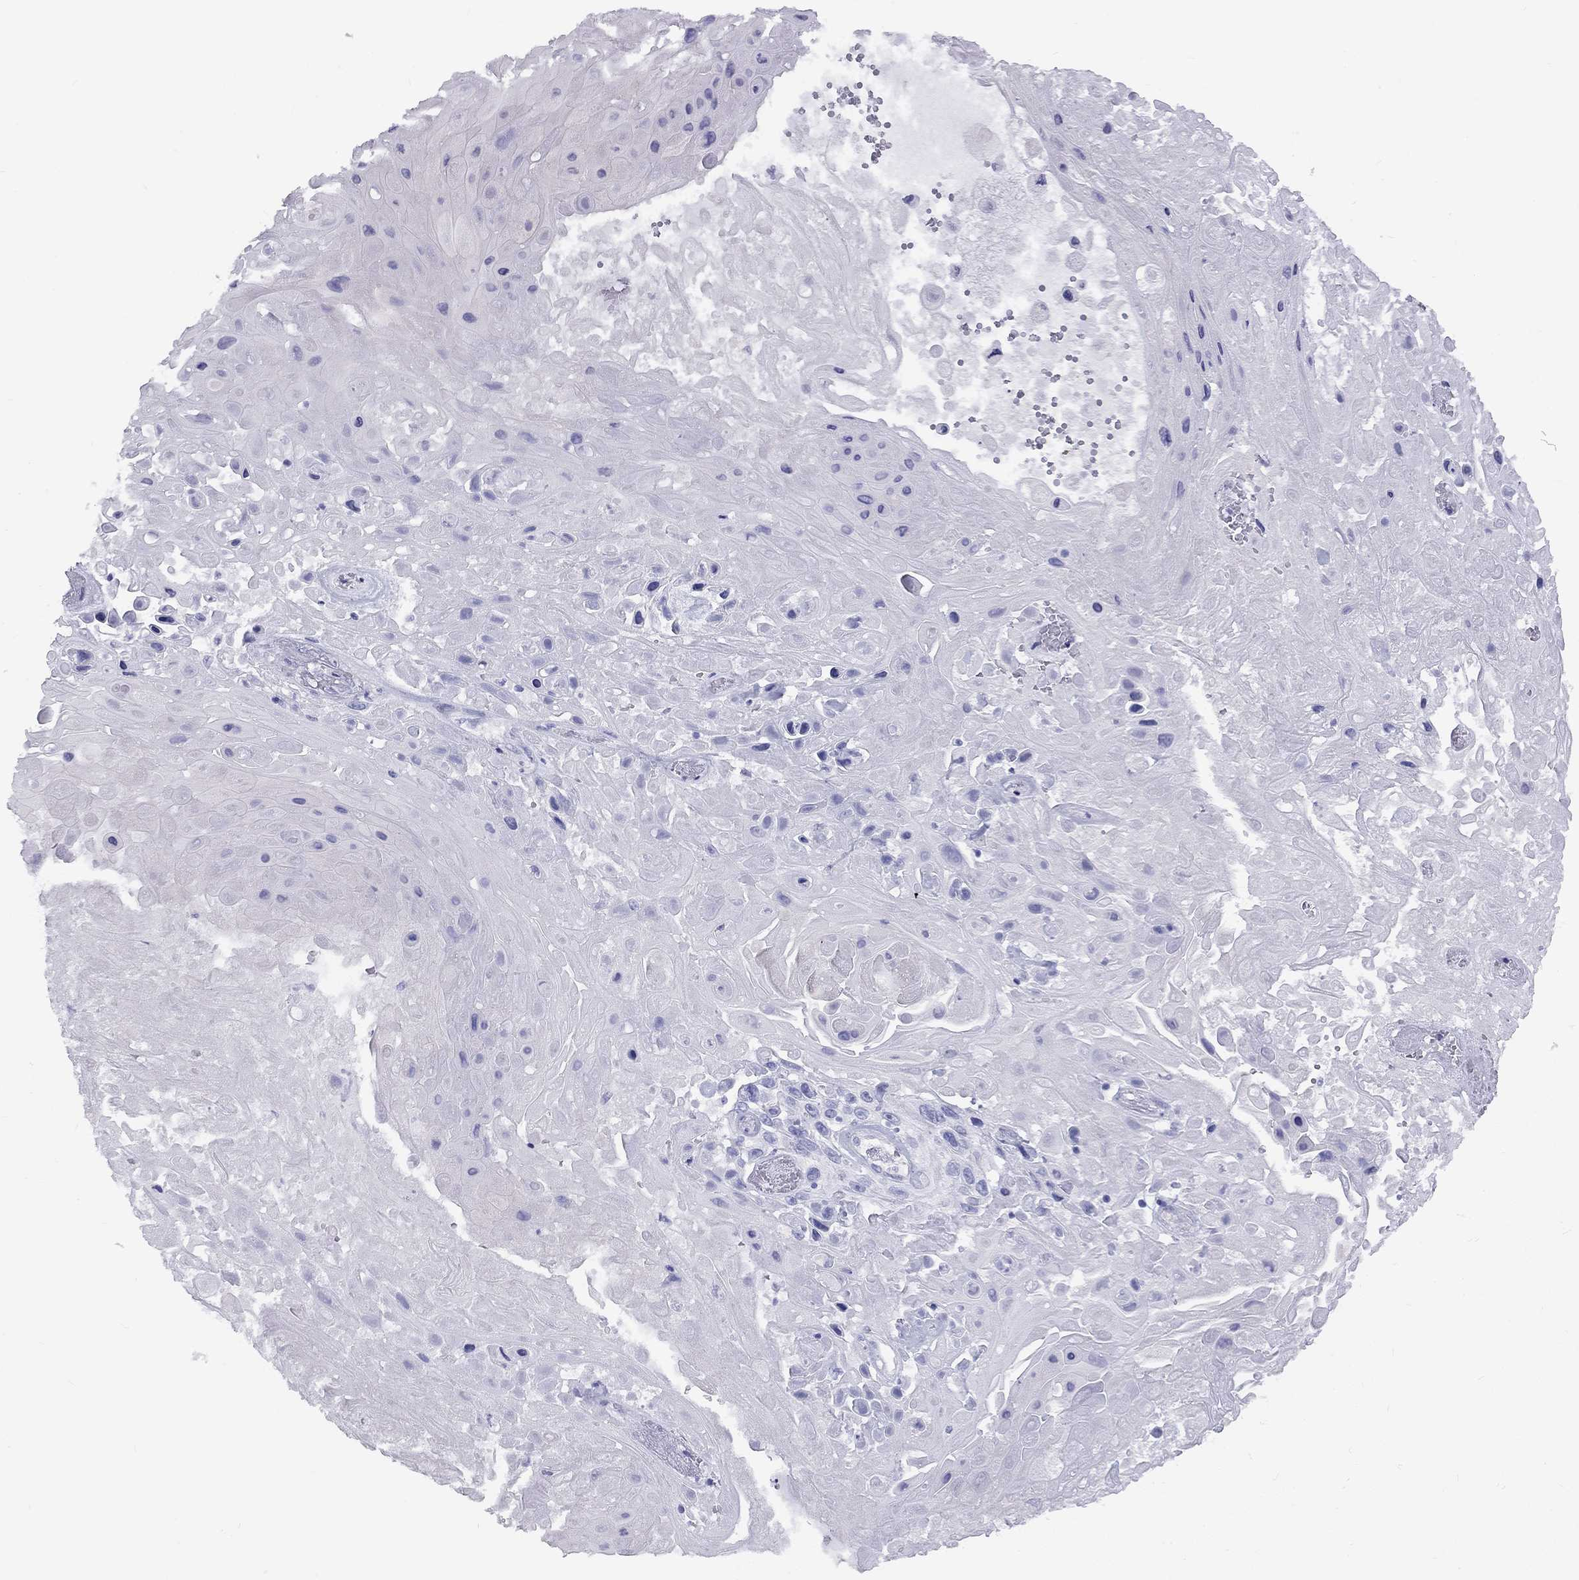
{"staining": {"intensity": "negative", "quantity": "none", "location": "none"}, "tissue": "skin cancer", "cell_type": "Tumor cells", "image_type": "cancer", "snomed": [{"axis": "morphology", "description": "Squamous cell carcinoma, NOS"}, {"axis": "topography", "description": "Skin"}], "caption": "The micrograph displays no staining of tumor cells in squamous cell carcinoma (skin).", "gene": "FSCN3", "patient": {"sex": "male", "age": 82}}